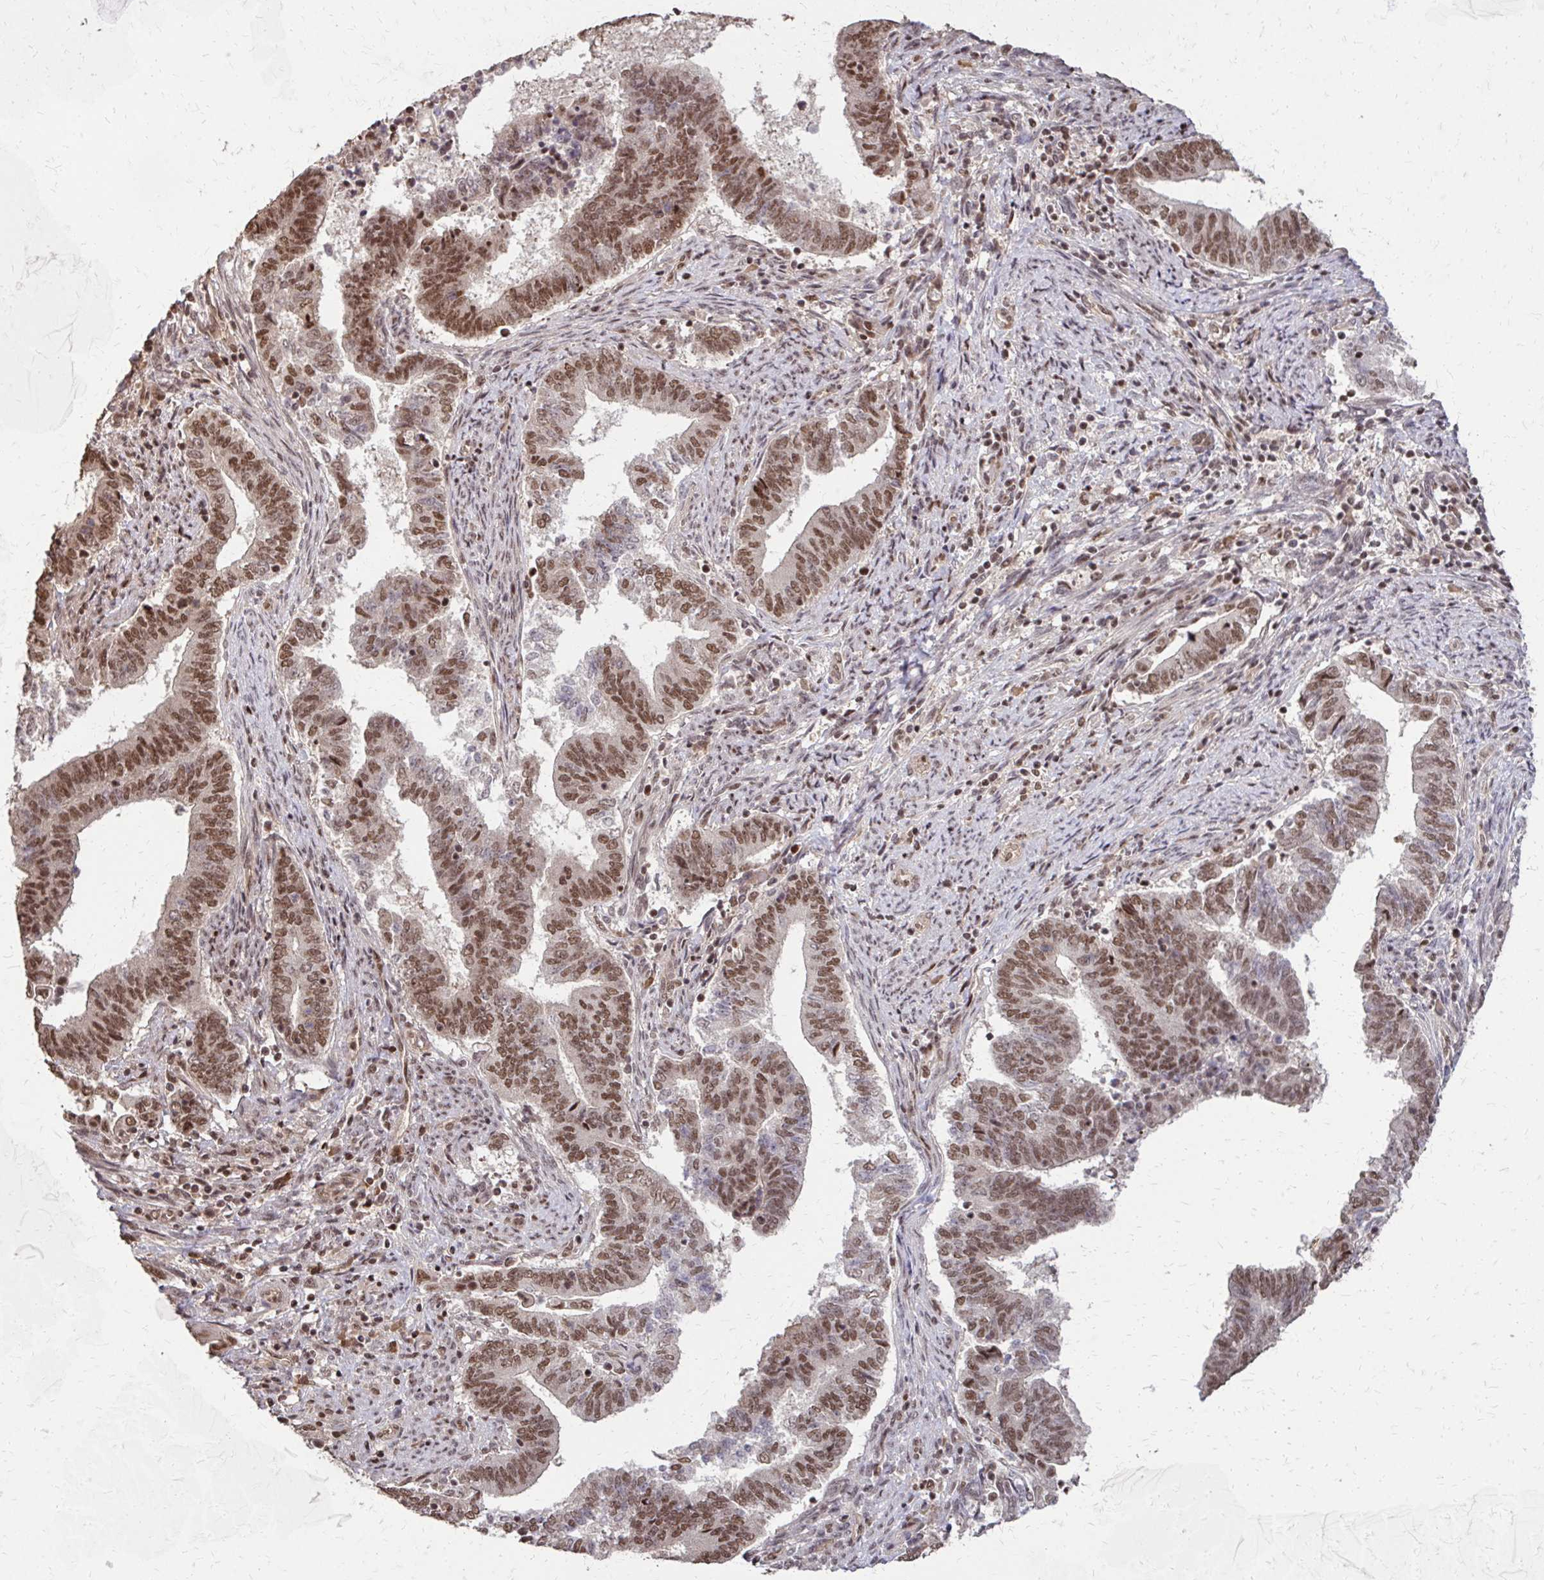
{"staining": {"intensity": "moderate", "quantity": ">75%", "location": "nuclear"}, "tissue": "endometrial cancer", "cell_type": "Tumor cells", "image_type": "cancer", "snomed": [{"axis": "morphology", "description": "Adenocarcinoma, NOS"}, {"axis": "topography", "description": "Endometrium"}], "caption": "Endometrial cancer (adenocarcinoma) stained with IHC displays moderate nuclear positivity in approximately >75% of tumor cells.", "gene": "SS18", "patient": {"sex": "female", "age": 65}}